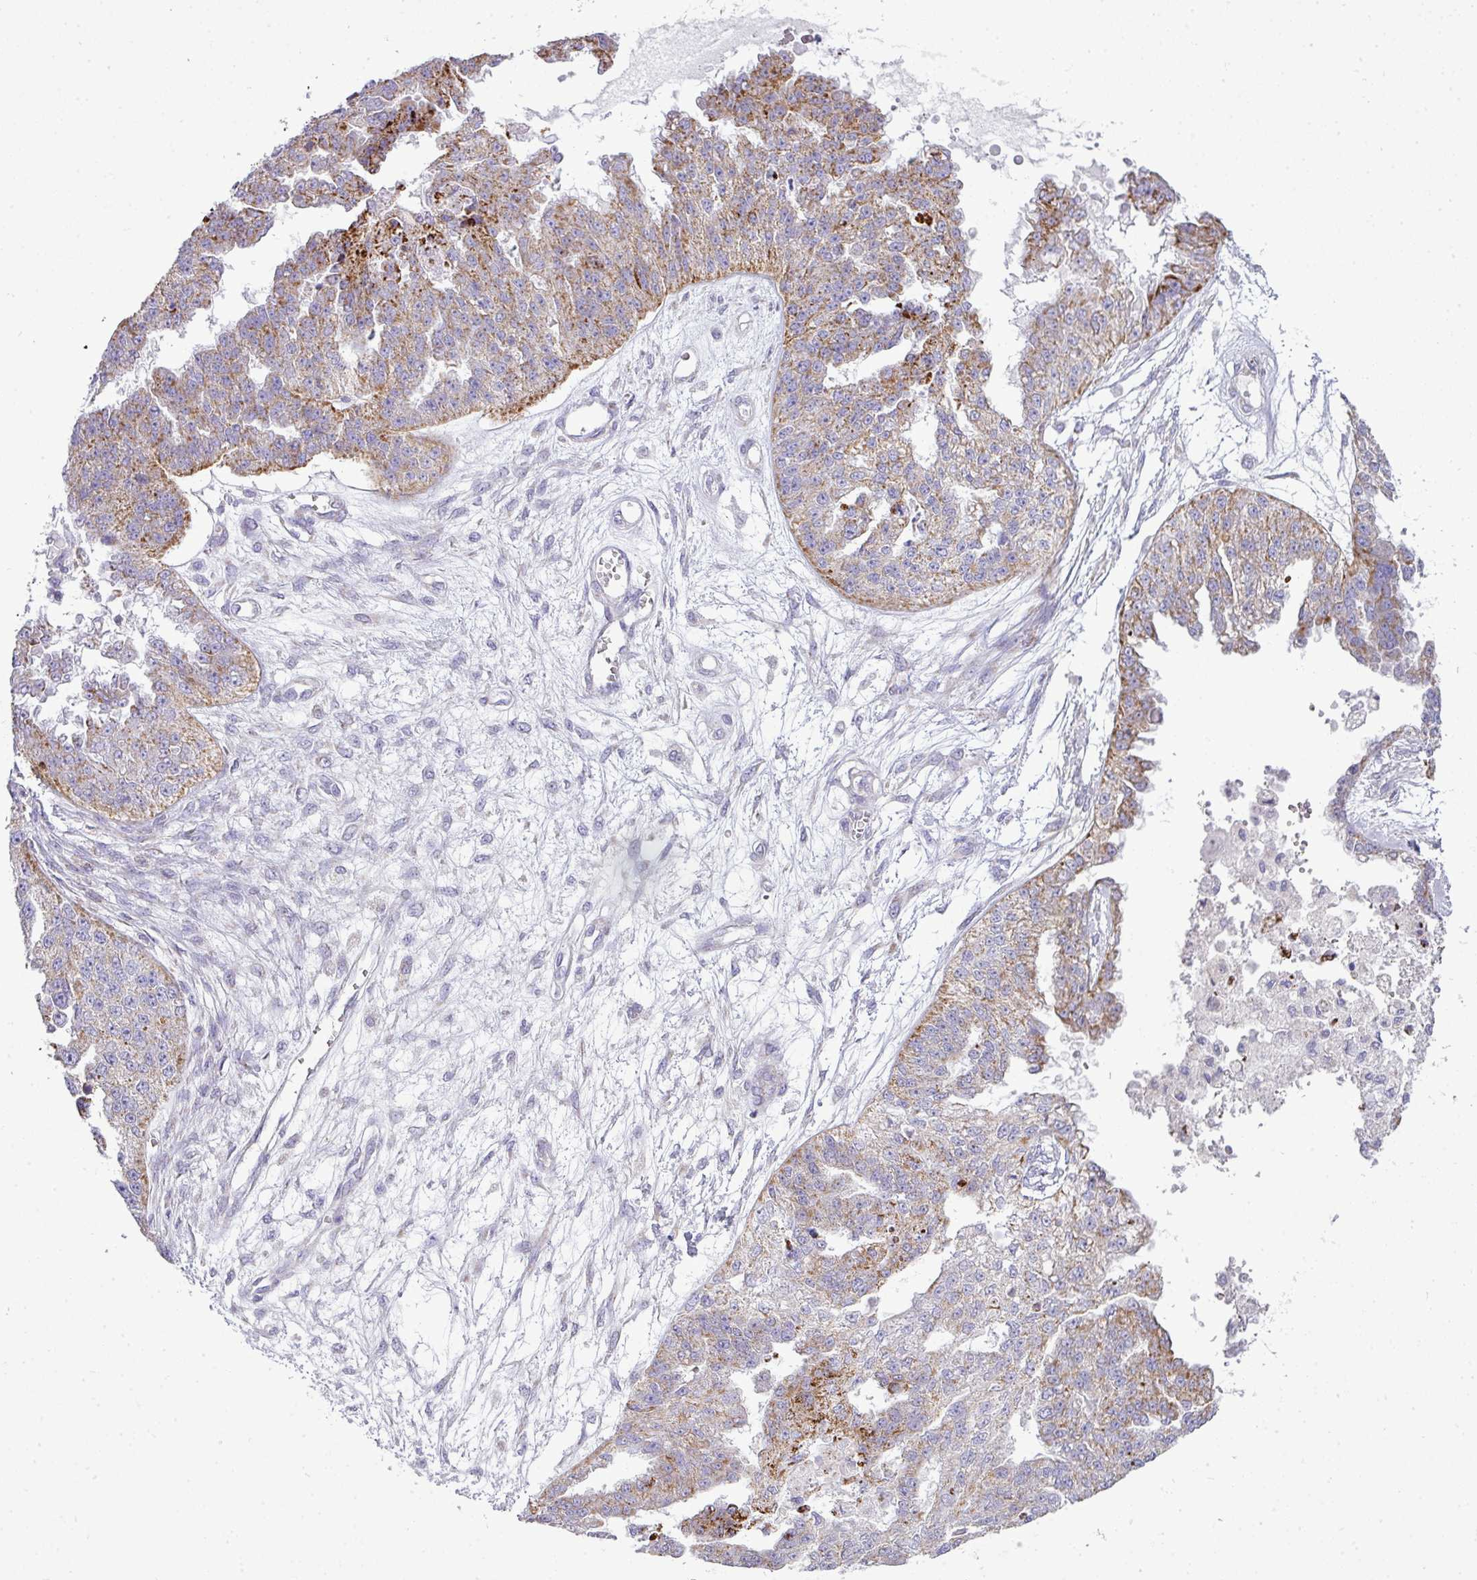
{"staining": {"intensity": "moderate", "quantity": "25%-75%", "location": "cytoplasmic/membranous"}, "tissue": "ovarian cancer", "cell_type": "Tumor cells", "image_type": "cancer", "snomed": [{"axis": "morphology", "description": "Cystadenocarcinoma, serous, NOS"}, {"axis": "topography", "description": "Ovary"}], "caption": "Immunohistochemistry (IHC) of serous cystadenocarcinoma (ovarian) displays medium levels of moderate cytoplasmic/membranous positivity in about 25%-75% of tumor cells.", "gene": "ZNF81", "patient": {"sex": "female", "age": 58}}